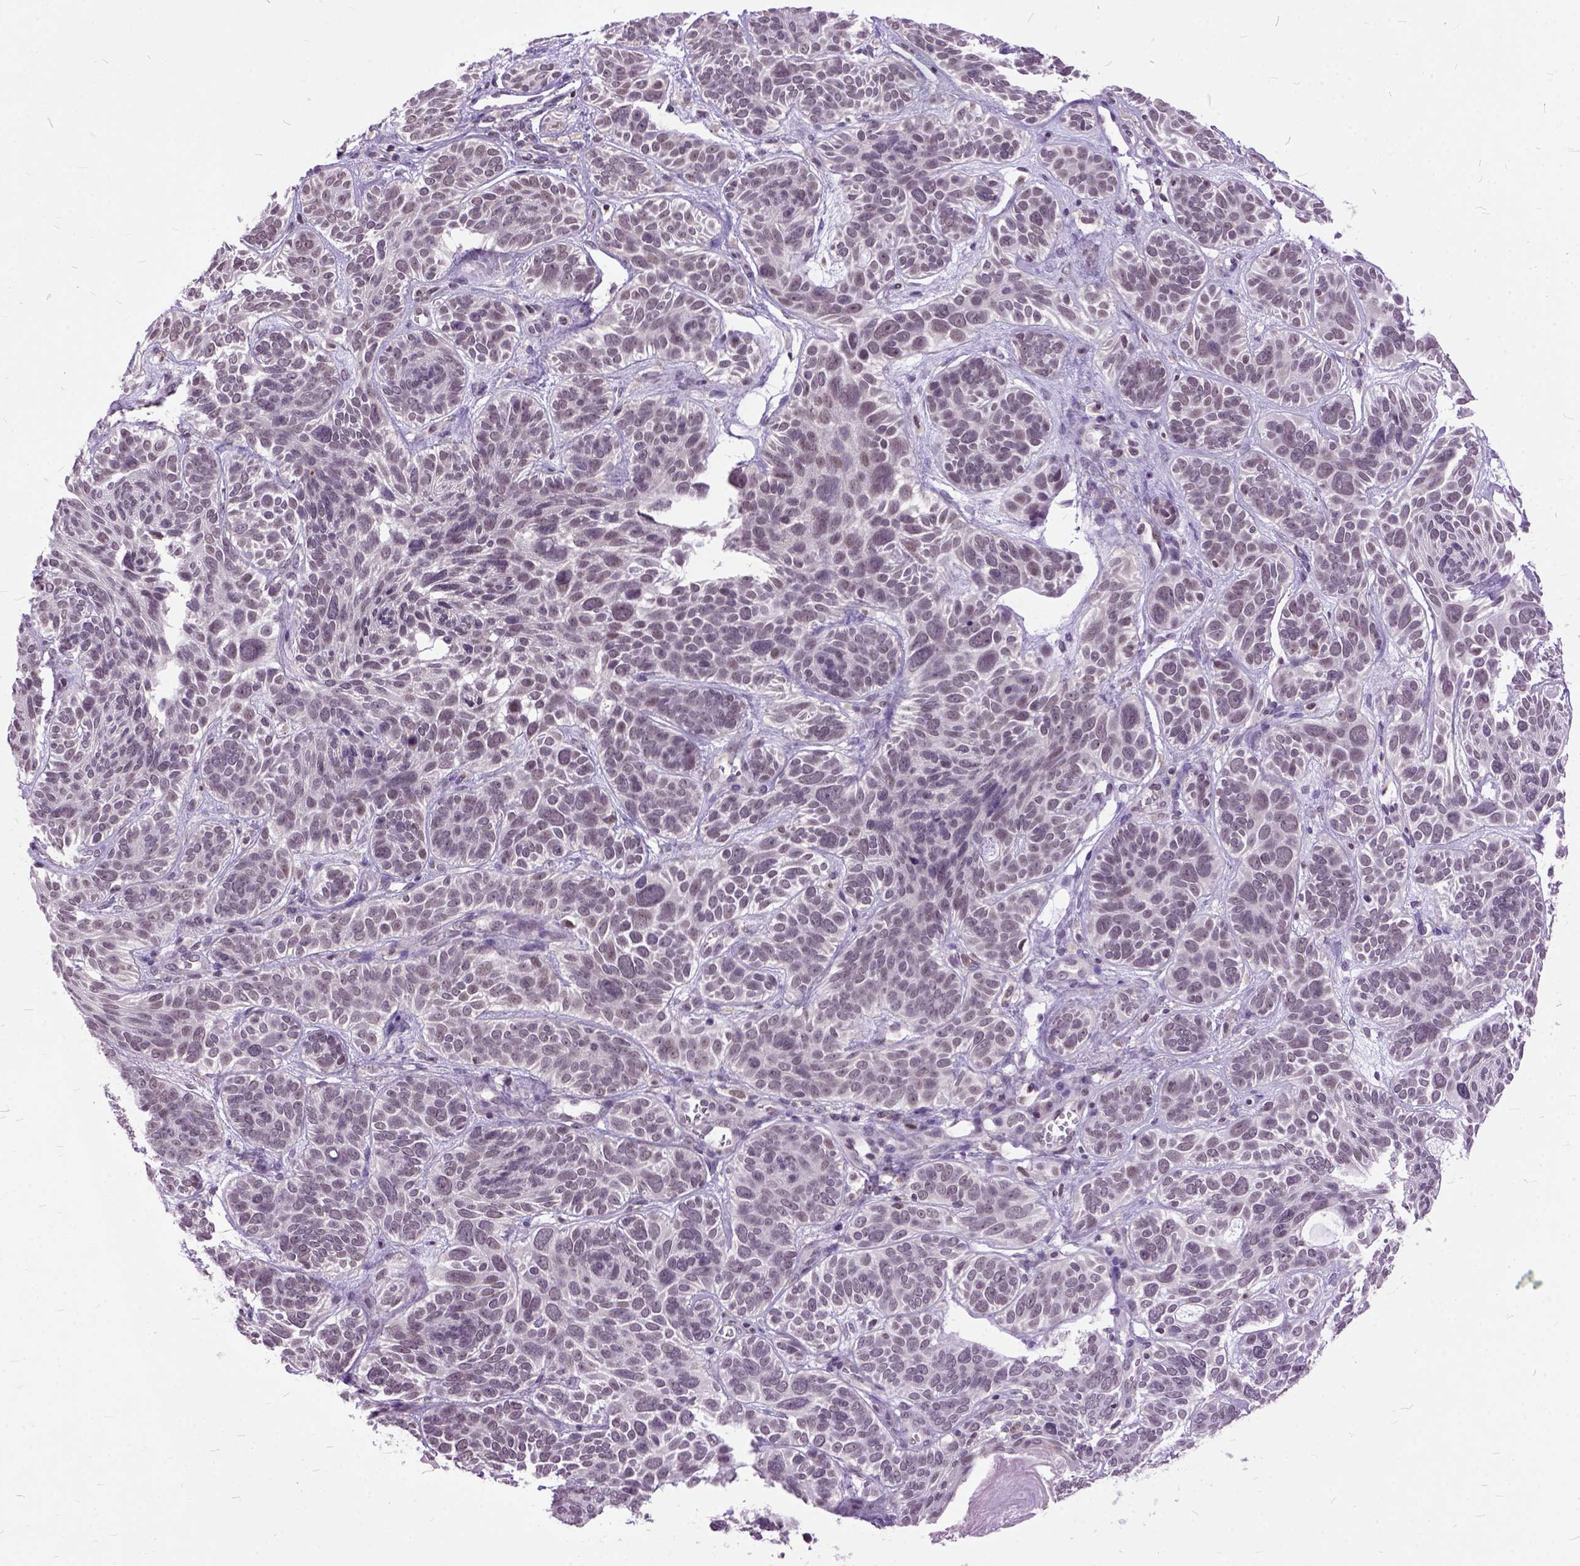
{"staining": {"intensity": "weak", "quantity": "25%-75%", "location": "nuclear"}, "tissue": "skin cancer", "cell_type": "Tumor cells", "image_type": "cancer", "snomed": [{"axis": "morphology", "description": "Basal cell carcinoma"}, {"axis": "topography", "description": "Skin"}, {"axis": "topography", "description": "Skin of face"}], "caption": "IHC of skin cancer shows low levels of weak nuclear staining in approximately 25%-75% of tumor cells.", "gene": "ORC5", "patient": {"sex": "male", "age": 73}}